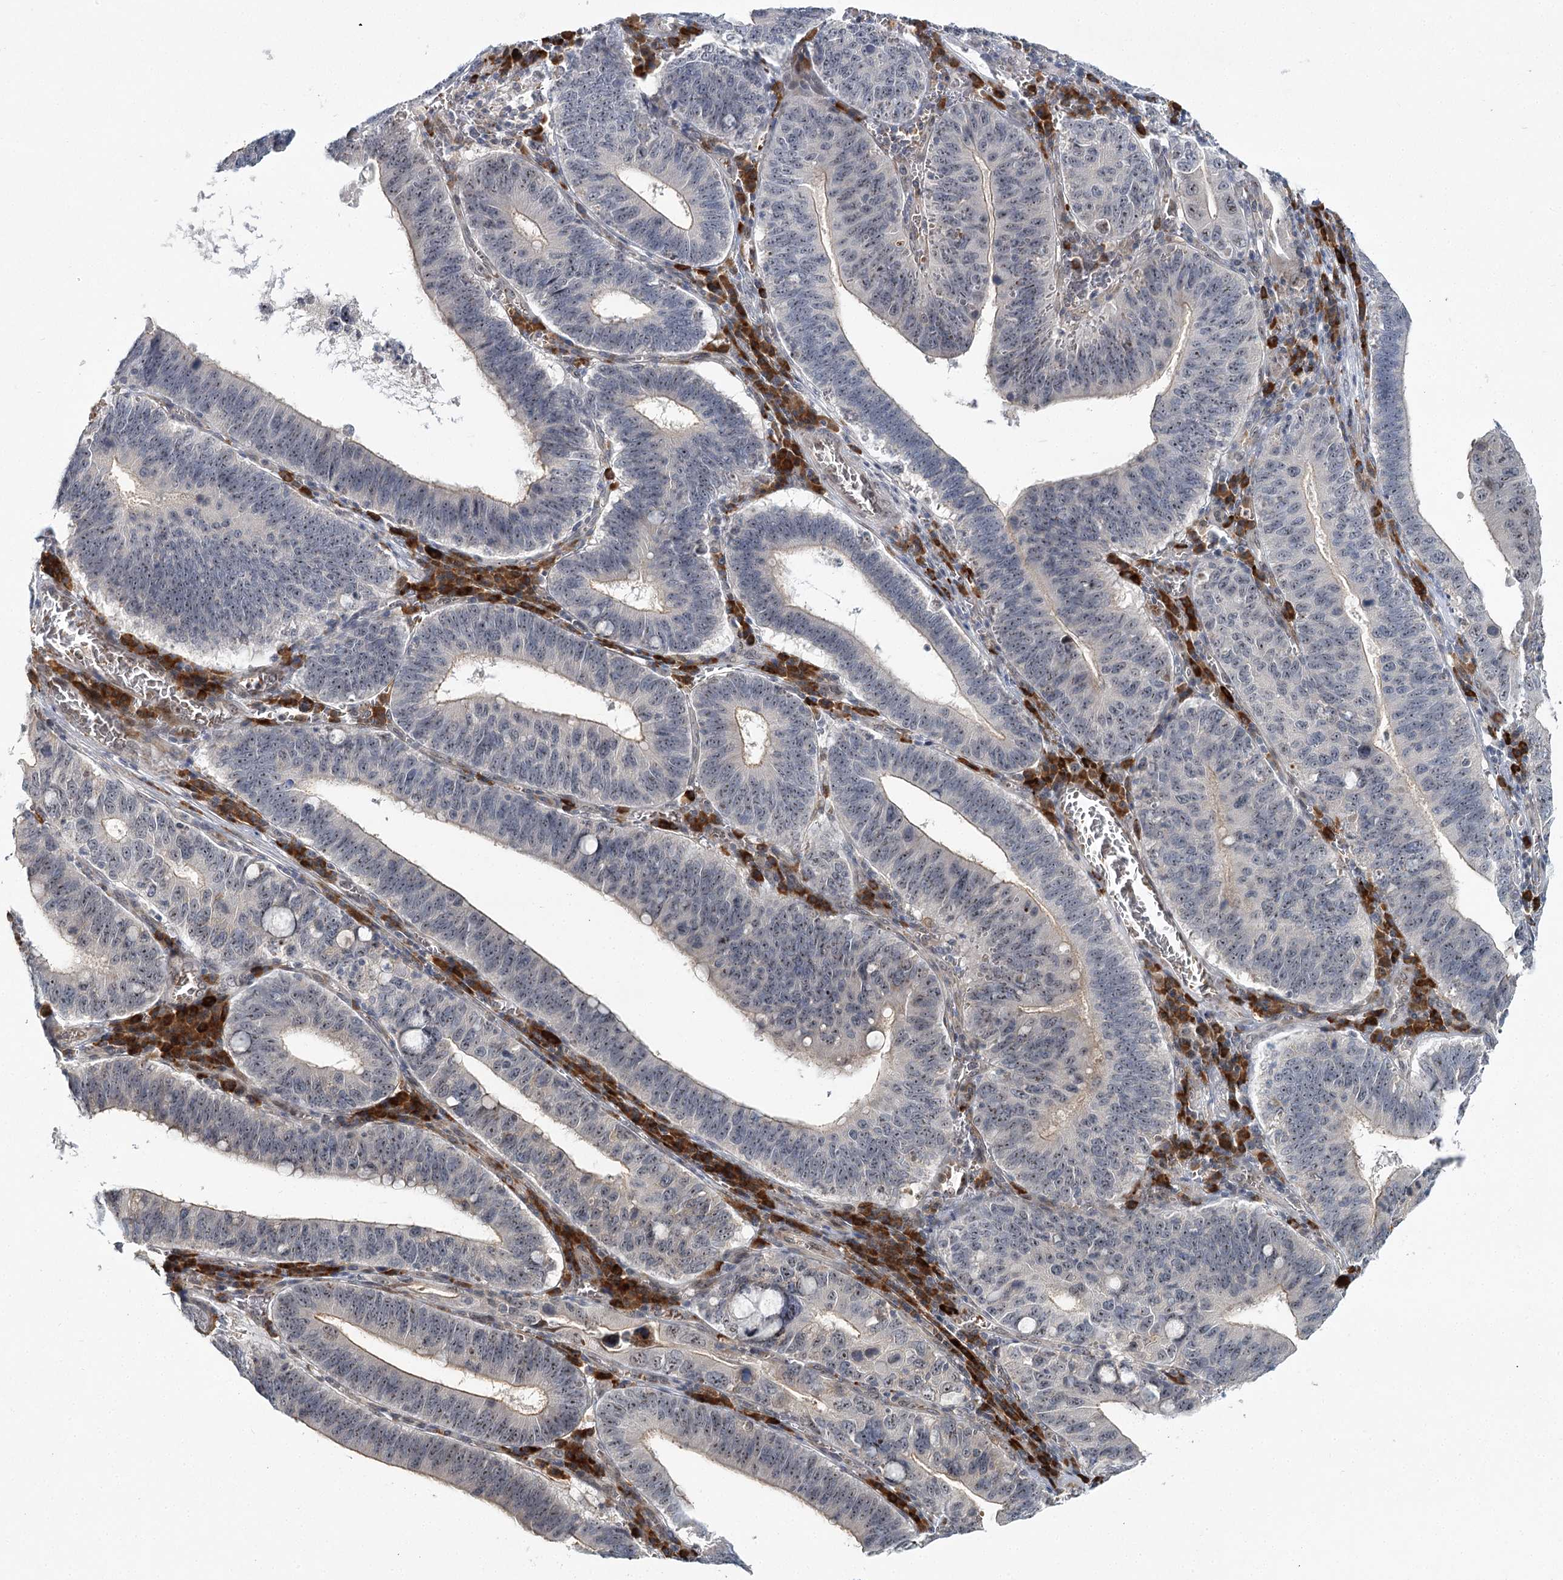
{"staining": {"intensity": "weak", "quantity": "<25%", "location": "nuclear"}, "tissue": "stomach cancer", "cell_type": "Tumor cells", "image_type": "cancer", "snomed": [{"axis": "morphology", "description": "Adenocarcinoma, NOS"}, {"axis": "topography", "description": "Stomach"}, {"axis": "topography", "description": "Gastric cardia"}], "caption": "High power microscopy histopathology image of an IHC image of stomach cancer (adenocarcinoma), revealing no significant expression in tumor cells.", "gene": "WDR36", "patient": {"sex": "male", "age": 59}}